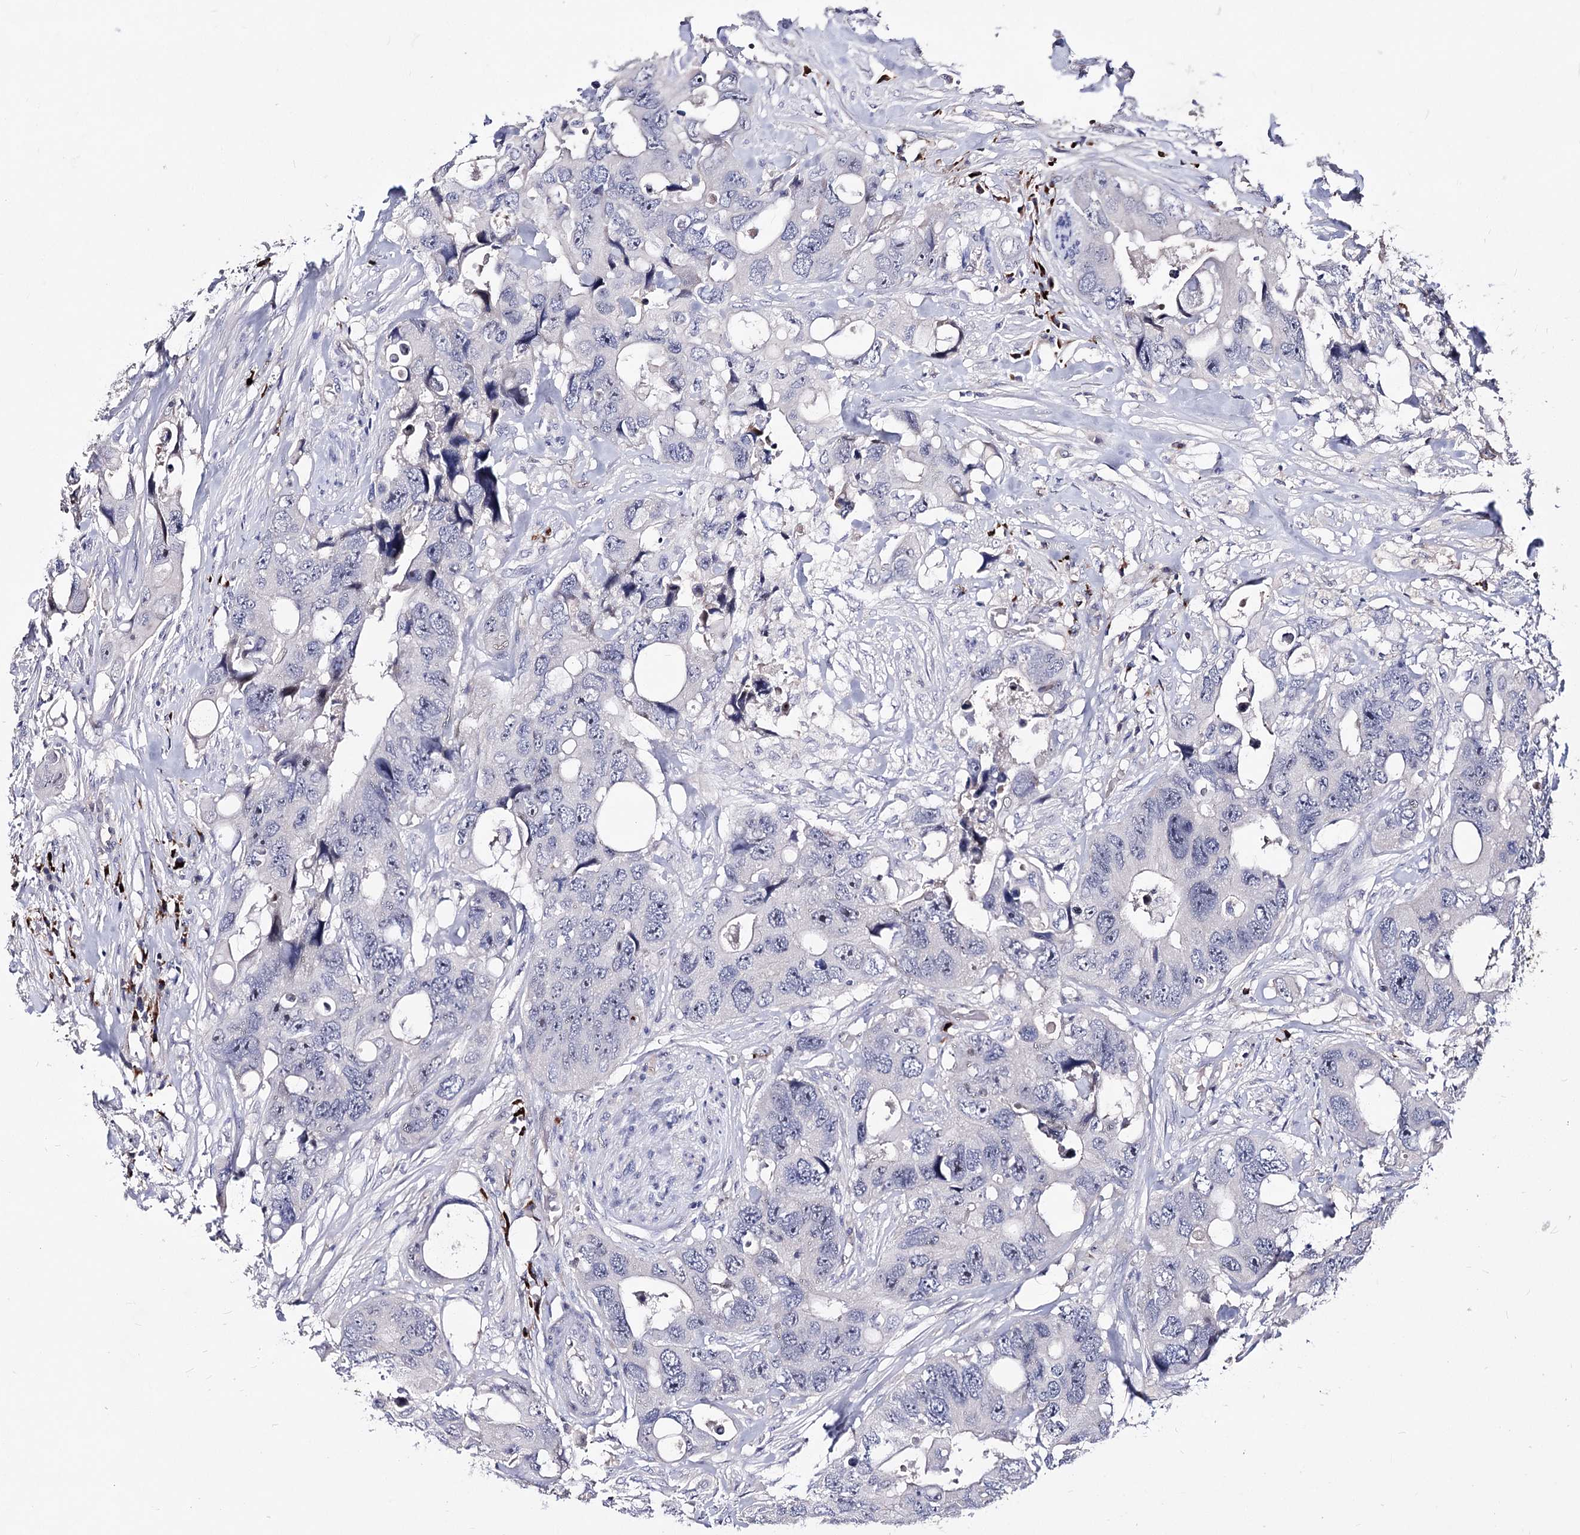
{"staining": {"intensity": "negative", "quantity": "none", "location": "none"}, "tissue": "colorectal cancer", "cell_type": "Tumor cells", "image_type": "cancer", "snomed": [{"axis": "morphology", "description": "Adenocarcinoma, NOS"}, {"axis": "topography", "description": "Rectum"}], "caption": "The immunohistochemistry photomicrograph has no significant positivity in tumor cells of colorectal cancer tissue.", "gene": "PCGF5", "patient": {"sex": "male", "age": 57}}